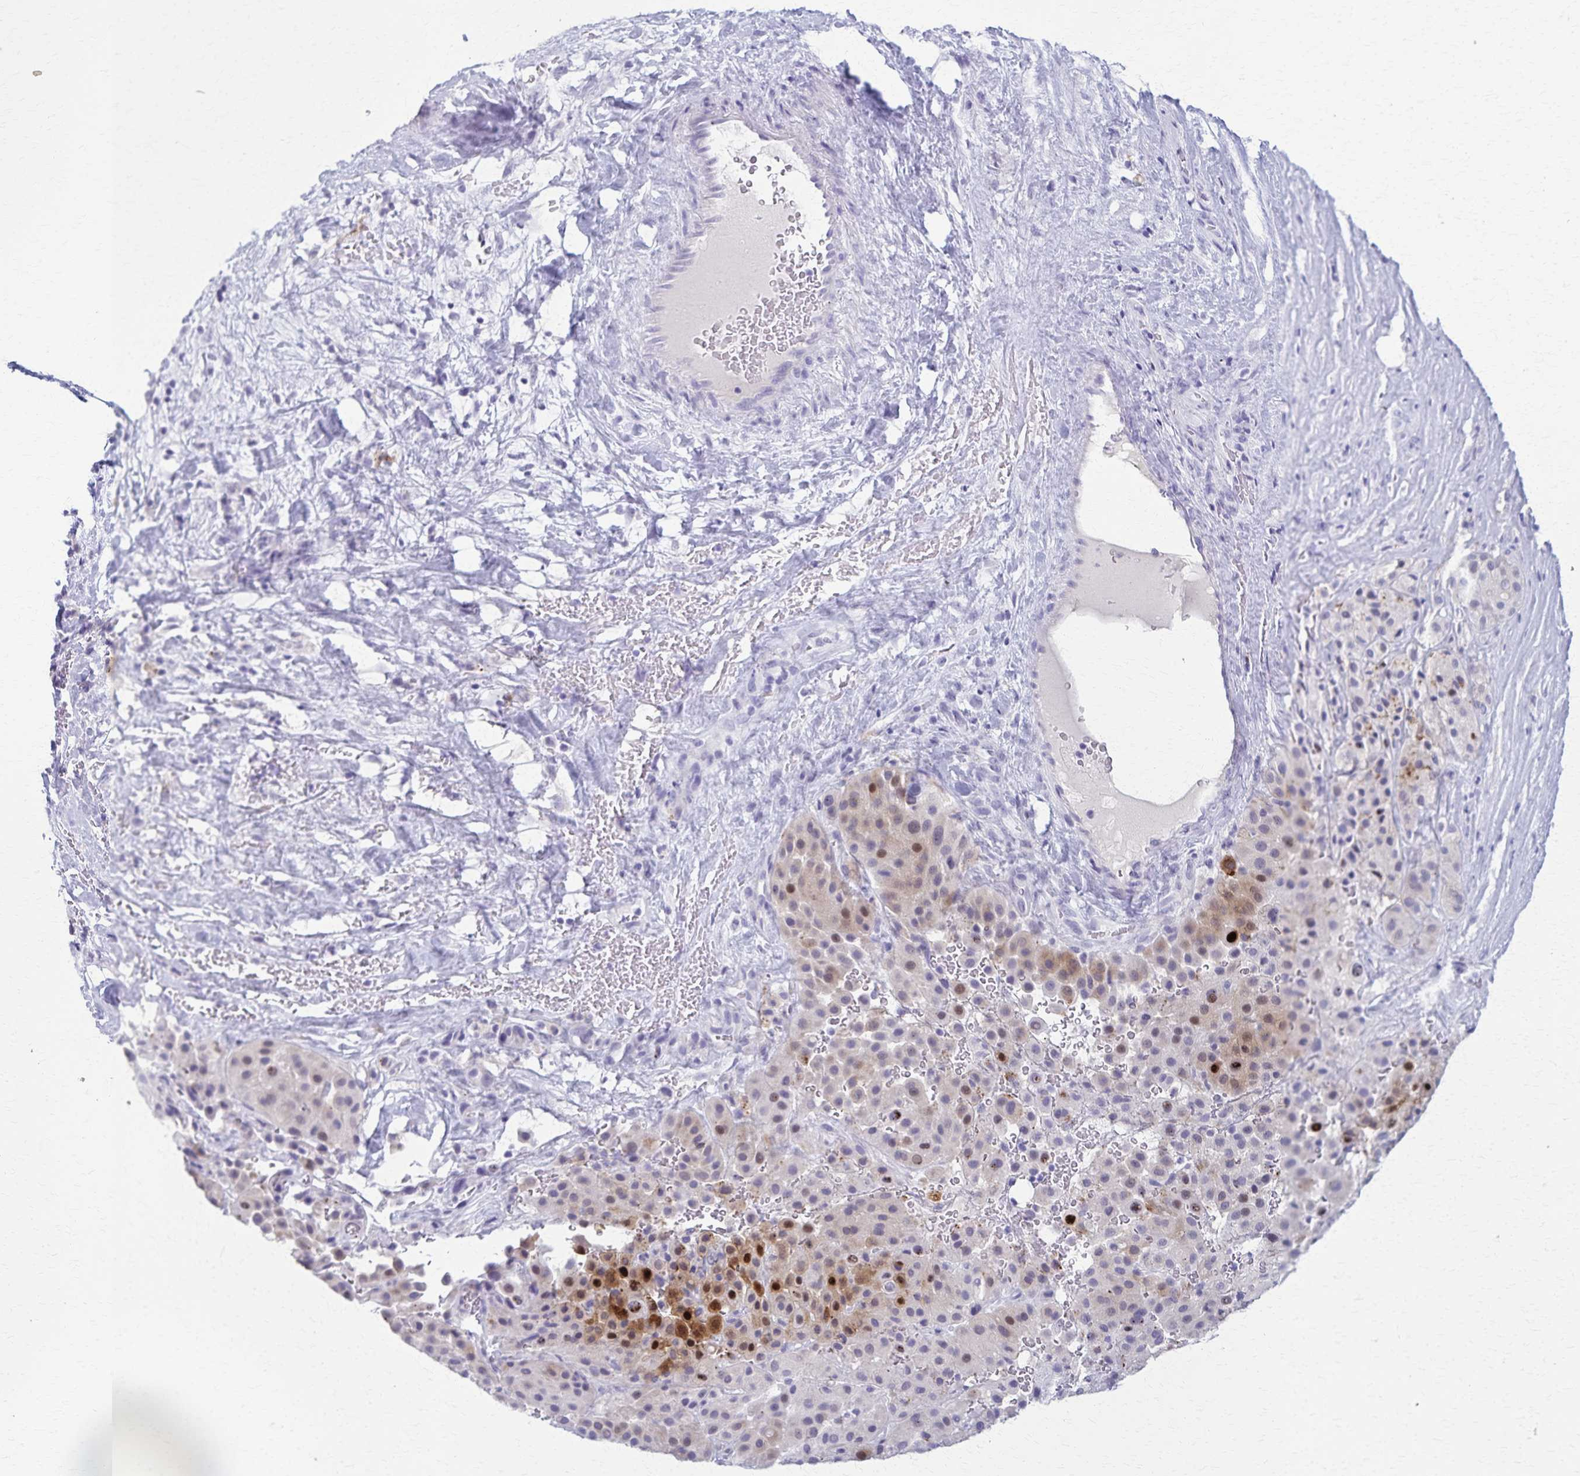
{"staining": {"intensity": "strong", "quantity": "<25%", "location": "cytoplasmic/membranous,nuclear"}, "tissue": "melanoma", "cell_type": "Tumor cells", "image_type": "cancer", "snomed": [{"axis": "morphology", "description": "Malignant melanoma, Metastatic site"}, {"axis": "topography", "description": "Smooth muscle"}], "caption": "A high-resolution histopathology image shows immunohistochemistry (IHC) staining of melanoma, which shows strong cytoplasmic/membranous and nuclear staining in approximately <25% of tumor cells. Ihc stains the protein in brown and the nuclei are stained blue.", "gene": "TMEM60", "patient": {"sex": "male", "age": 41}}